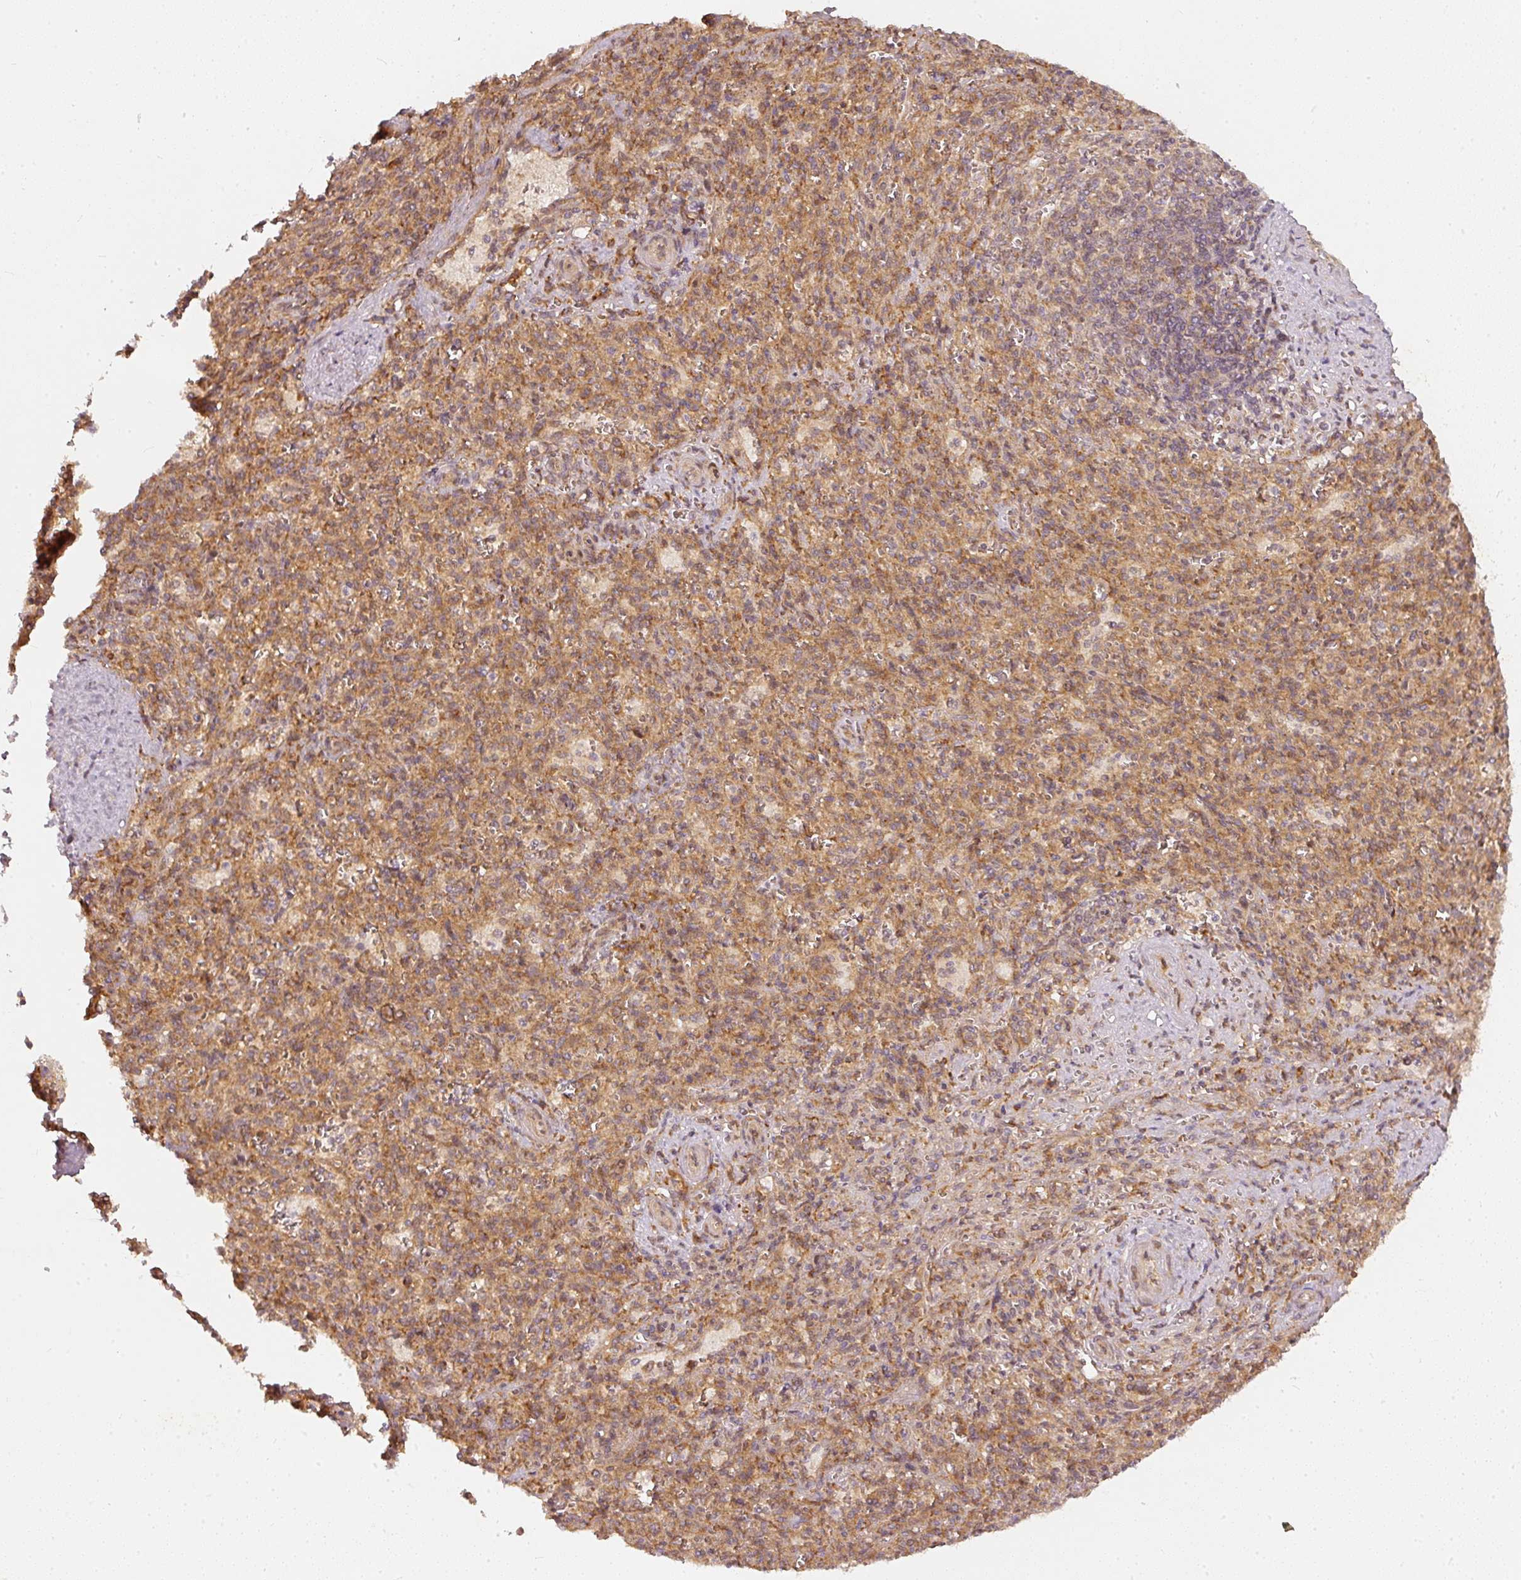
{"staining": {"intensity": "weak", "quantity": "25%-75%", "location": "cytoplasmic/membranous"}, "tissue": "spleen", "cell_type": "Cells in red pulp", "image_type": "normal", "snomed": [{"axis": "morphology", "description": "Normal tissue, NOS"}, {"axis": "topography", "description": "Spleen"}], "caption": "Spleen stained with IHC shows weak cytoplasmic/membranous positivity in about 25%-75% of cells in red pulp.", "gene": "ZNF580", "patient": {"sex": "female", "age": 26}}